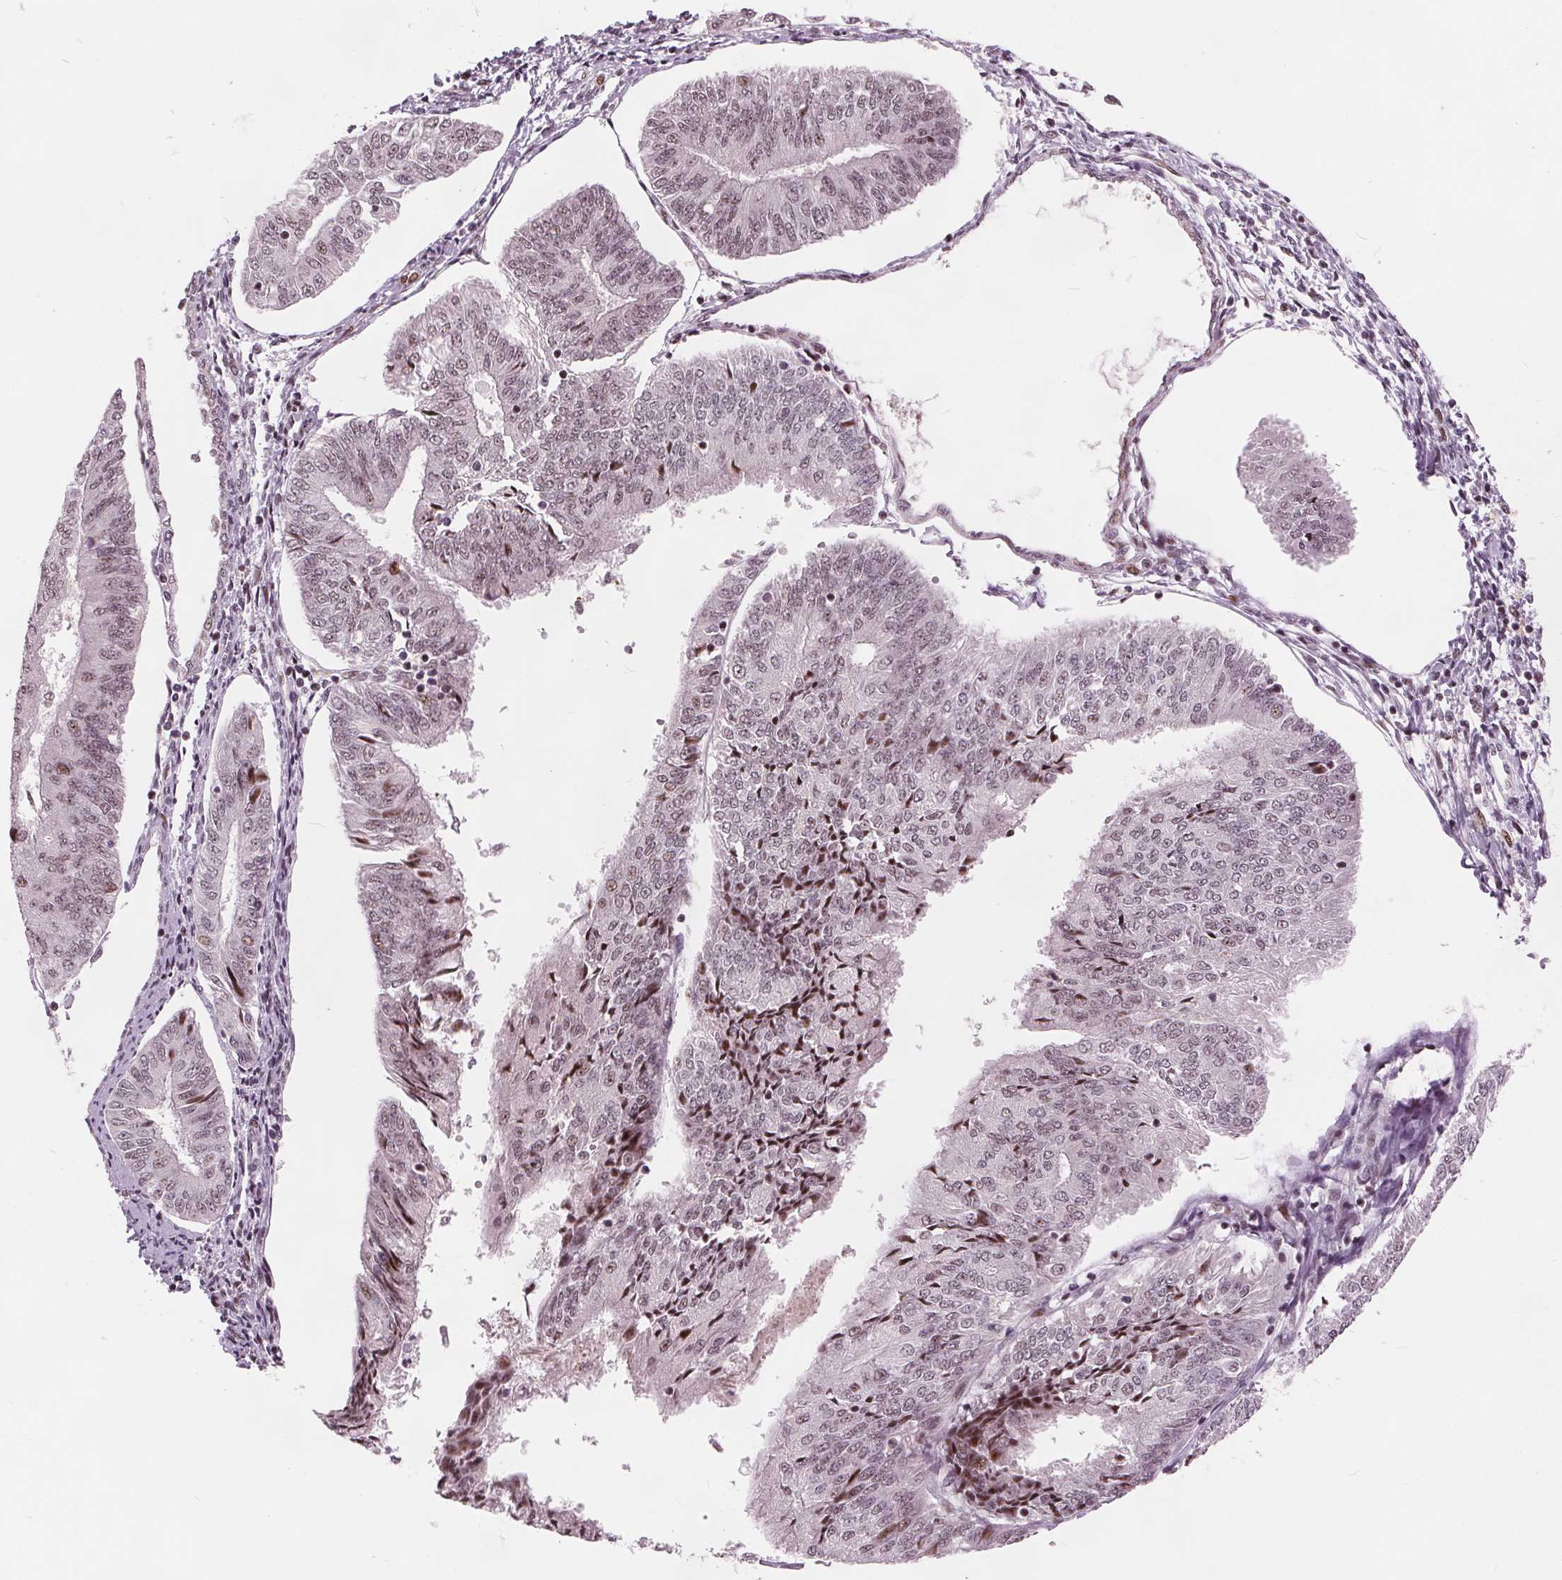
{"staining": {"intensity": "weak", "quantity": "<25%", "location": "nuclear"}, "tissue": "endometrial cancer", "cell_type": "Tumor cells", "image_type": "cancer", "snomed": [{"axis": "morphology", "description": "Adenocarcinoma, NOS"}, {"axis": "topography", "description": "Endometrium"}], "caption": "Immunohistochemistry (IHC) of human endometrial cancer shows no expression in tumor cells.", "gene": "TTC34", "patient": {"sex": "female", "age": 58}}